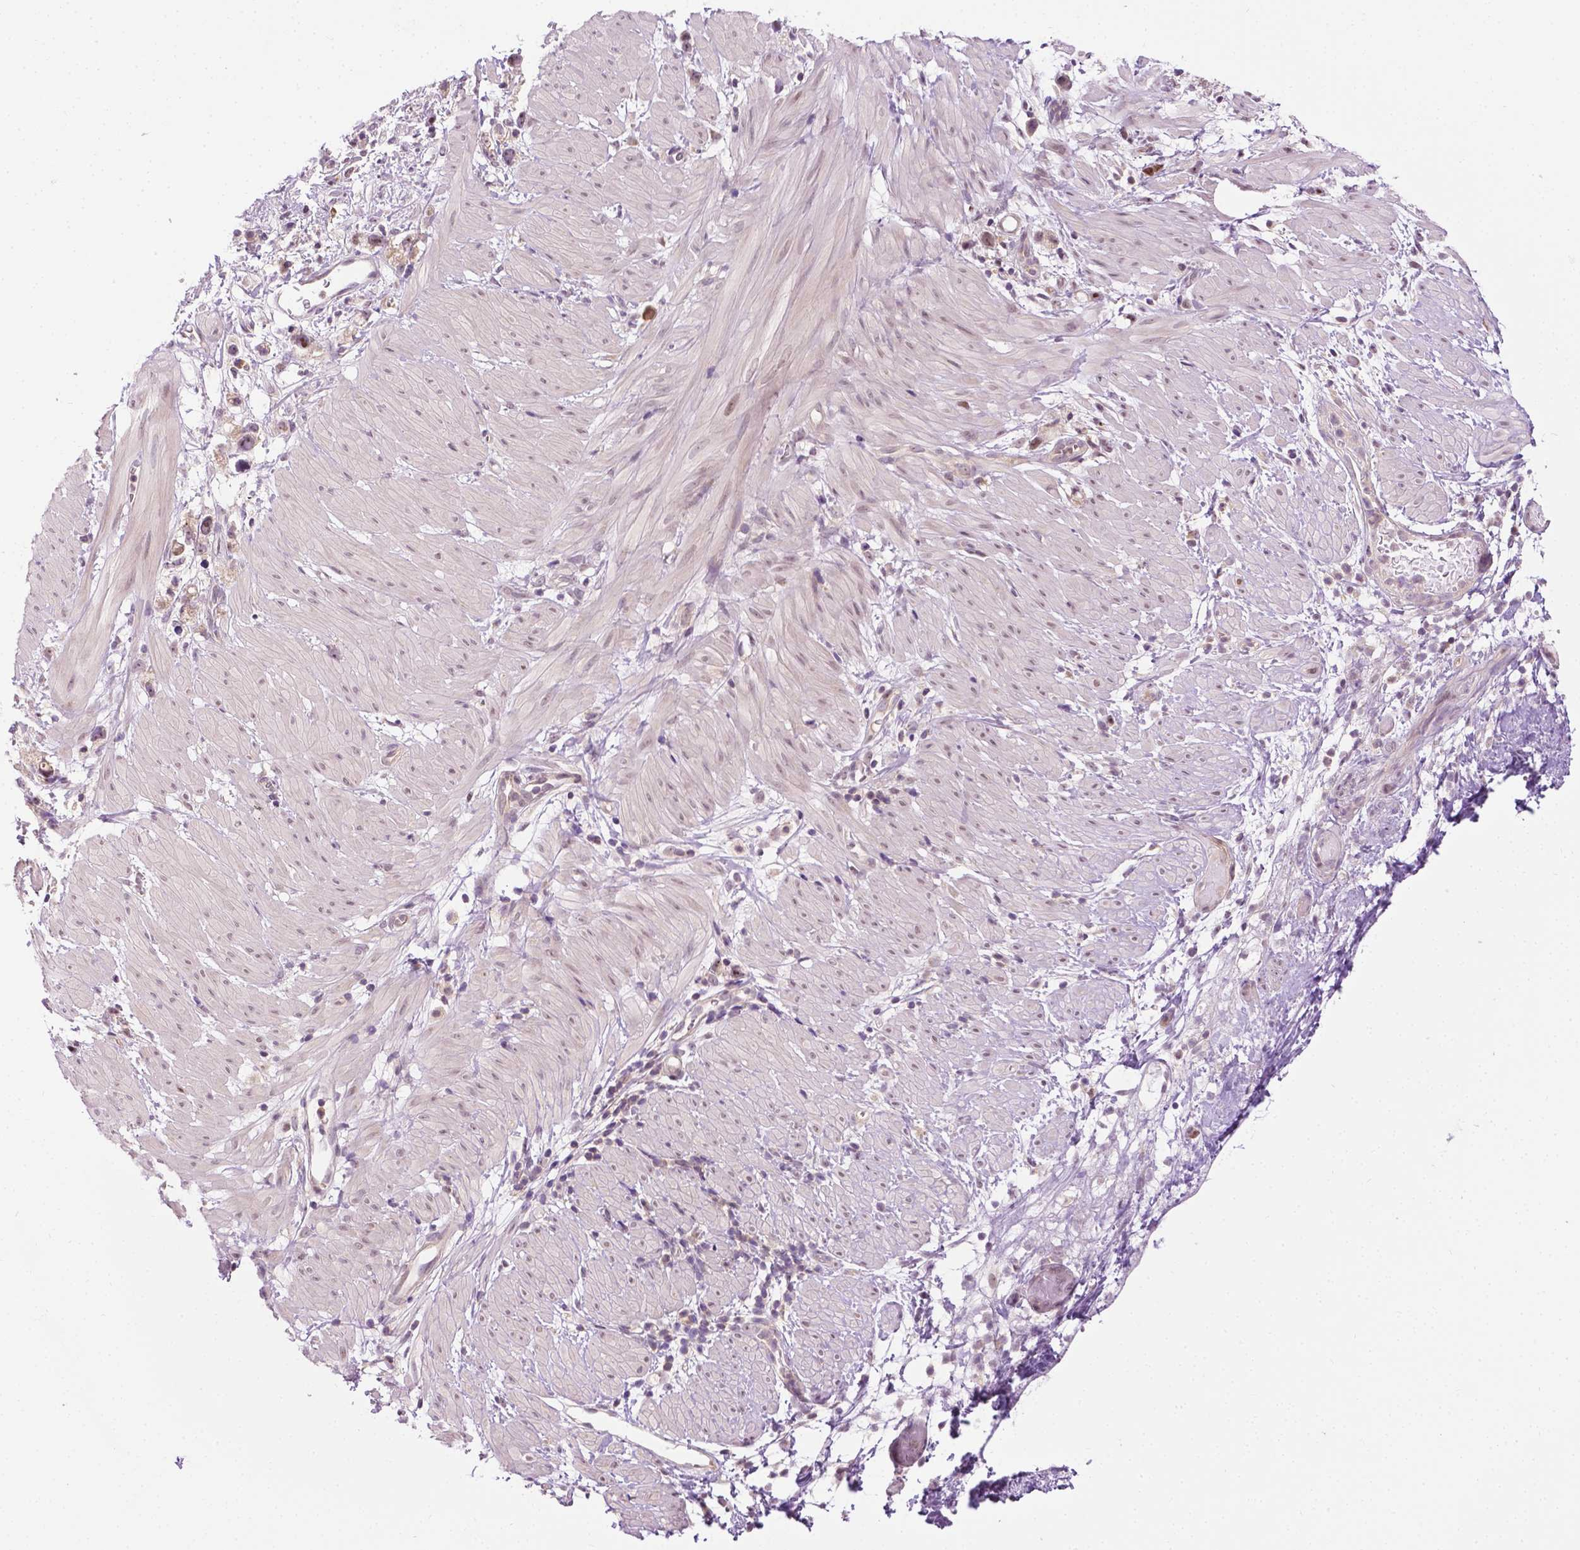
{"staining": {"intensity": "weak", "quantity": "25%-75%", "location": "nuclear"}, "tissue": "stomach cancer", "cell_type": "Tumor cells", "image_type": "cancer", "snomed": [{"axis": "morphology", "description": "Adenocarcinoma, NOS"}, {"axis": "topography", "description": "Stomach"}], "caption": "High-magnification brightfield microscopy of stomach cancer (adenocarcinoma) stained with DAB (3,3'-diaminobenzidine) (brown) and counterstained with hematoxylin (blue). tumor cells exhibit weak nuclear staining is appreciated in approximately25%-75% of cells. The protein of interest is stained brown, and the nuclei are stained in blue (DAB IHC with brightfield microscopy, high magnification).", "gene": "DENND4A", "patient": {"sex": "female", "age": 59}}